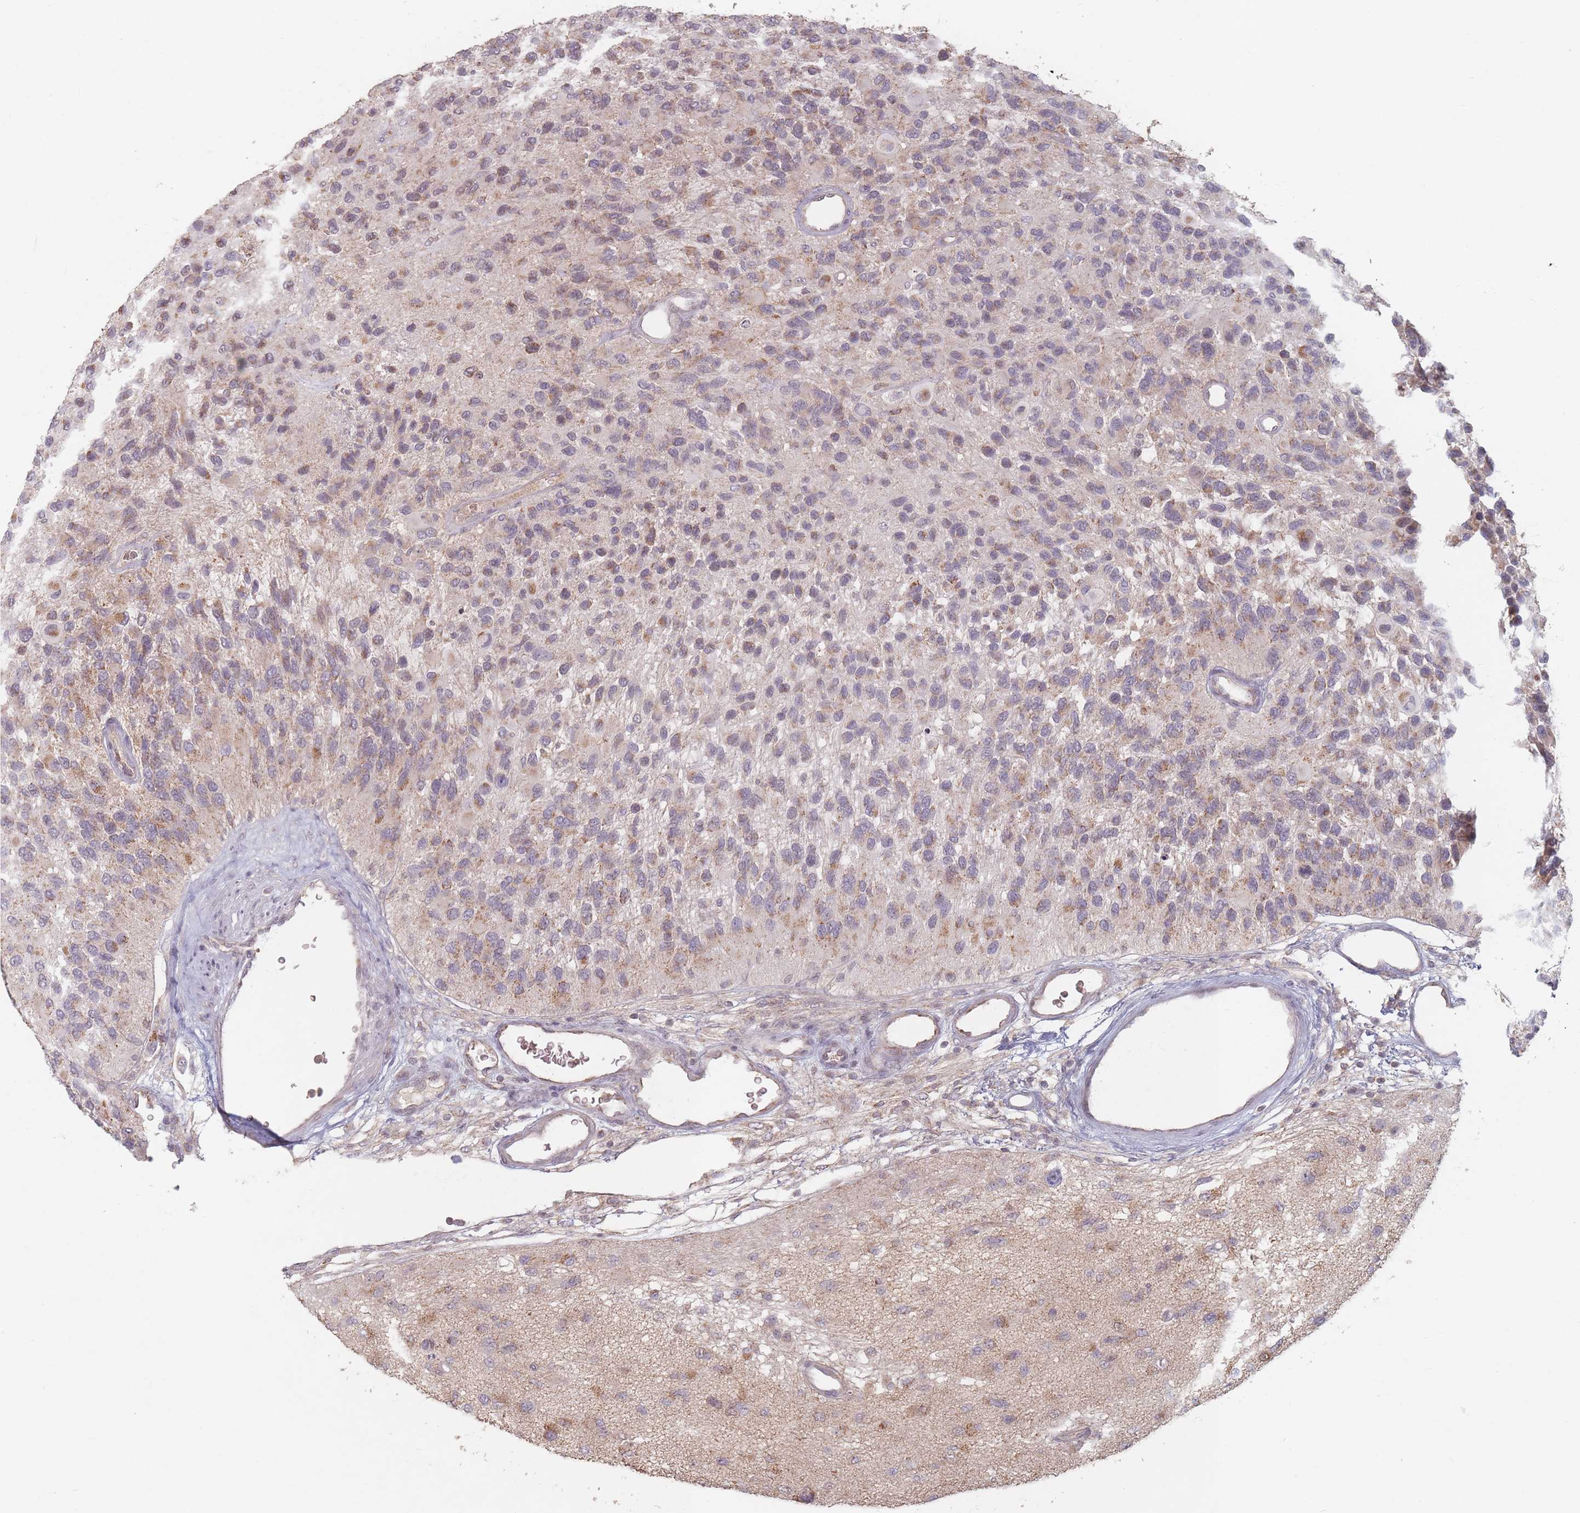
{"staining": {"intensity": "moderate", "quantity": "25%-75%", "location": "cytoplasmic/membranous"}, "tissue": "glioma", "cell_type": "Tumor cells", "image_type": "cancer", "snomed": [{"axis": "morphology", "description": "Glioma, malignant, High grade"}, {"axis": "topography", "description": "Brain"}], "caption": "This image reveals glioma stained with IHC to label a protein in brown. The cytoplasmic/membranous of tumor cells show moderate positivity for the protein. Nuclei are counter-stained blue.", "gene": "OR2M4", "patient": {"sex": "male", "age": 77}}